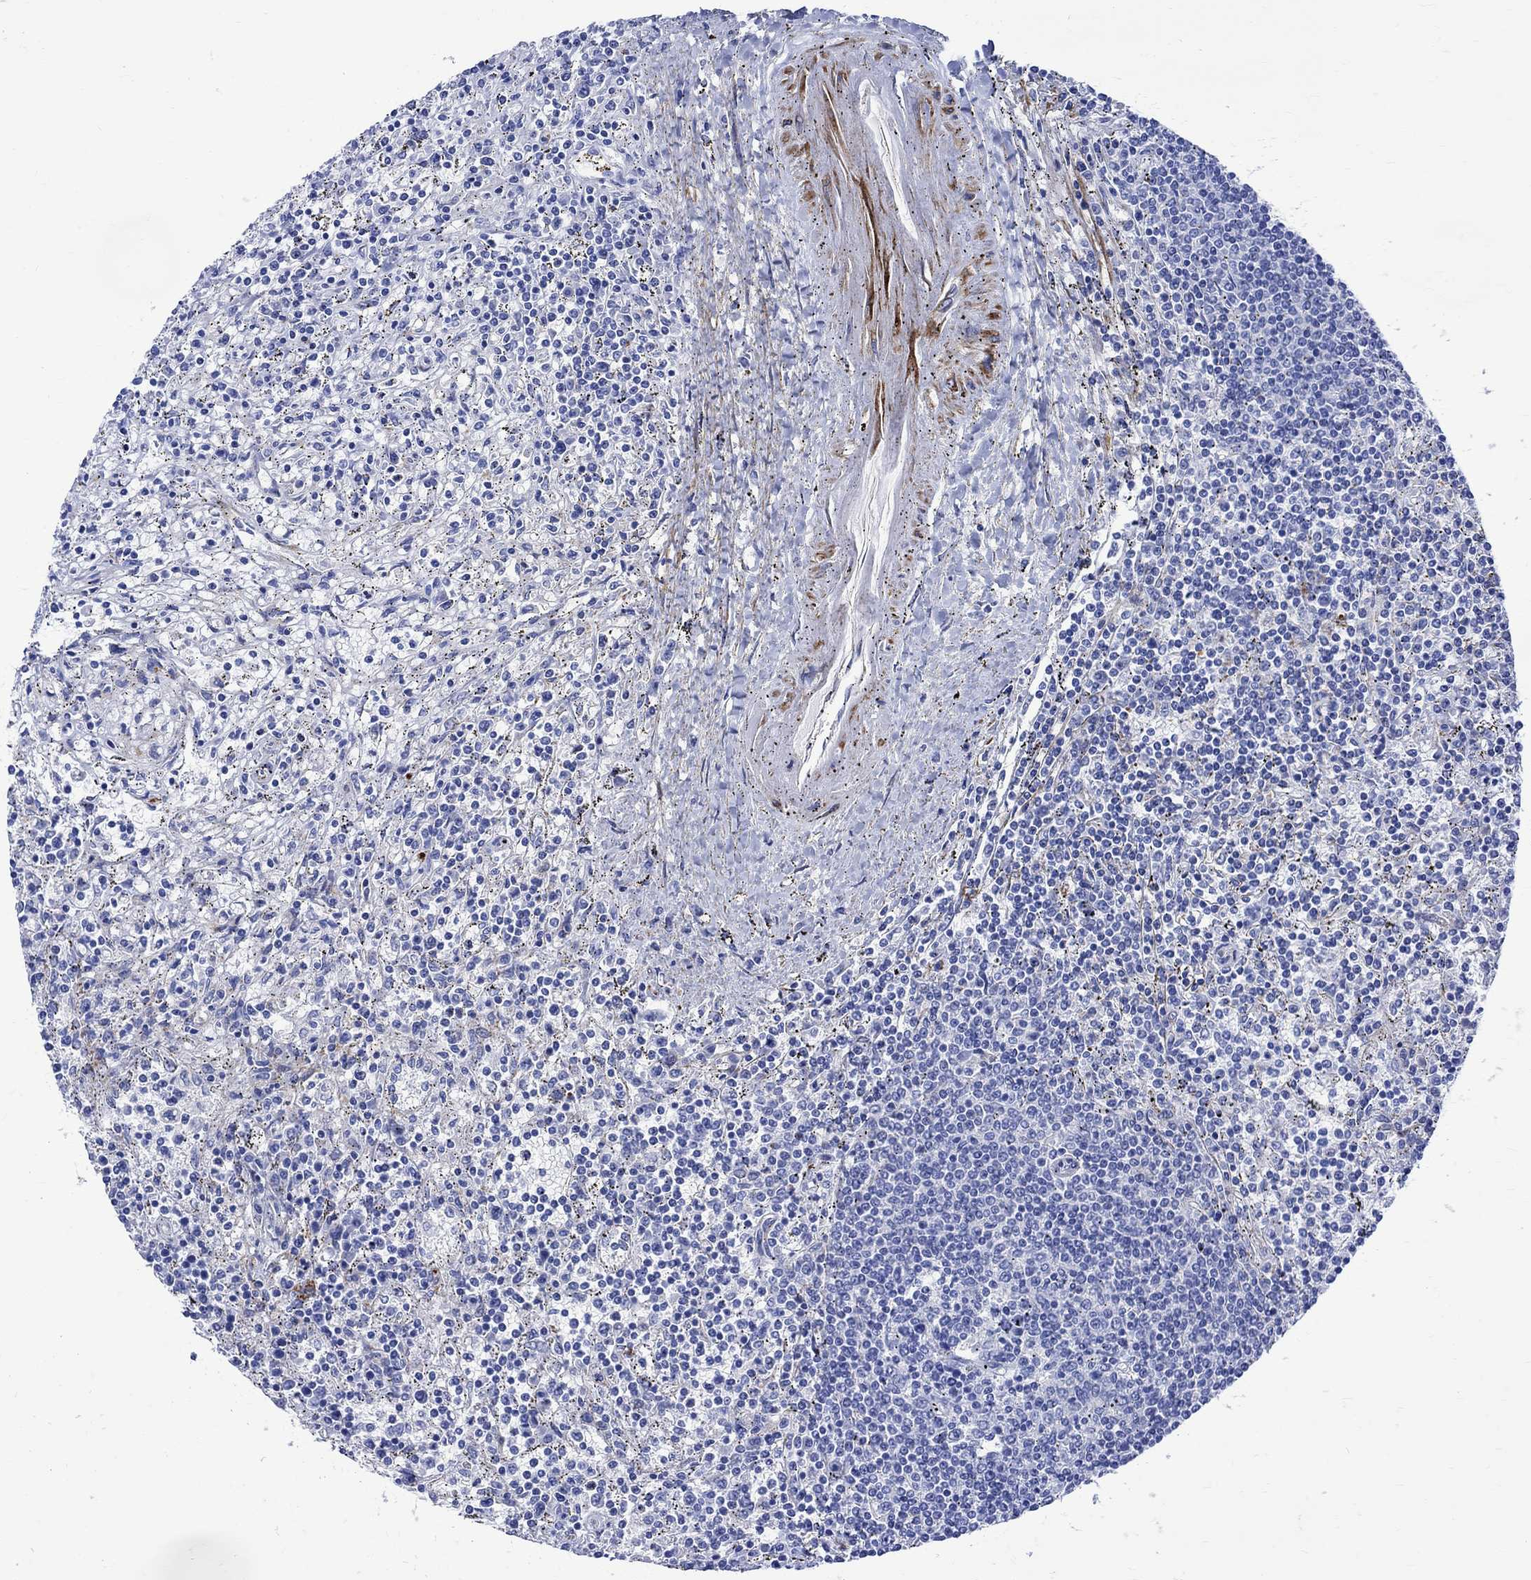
{"staining": {"intensity": "negative", "quantity": "none", "location": "none"}, "tissue": "lymphoma", "cell_type": "Tumor cells", "image_type": "cancer", "snomed": [{"axis": "morphology", "description": "Malignant lymphoma, non-Hodgkin's type, Low grade"}, {"axis": "topography", "description": "Spleen"}], "caption": "High power microscopy image of an immunohistochemistry image of lymphoma, revealing no significant positivity in tumor cells.", "gene": "PARVB", "patient": {"sex": "male", "age": 62}}